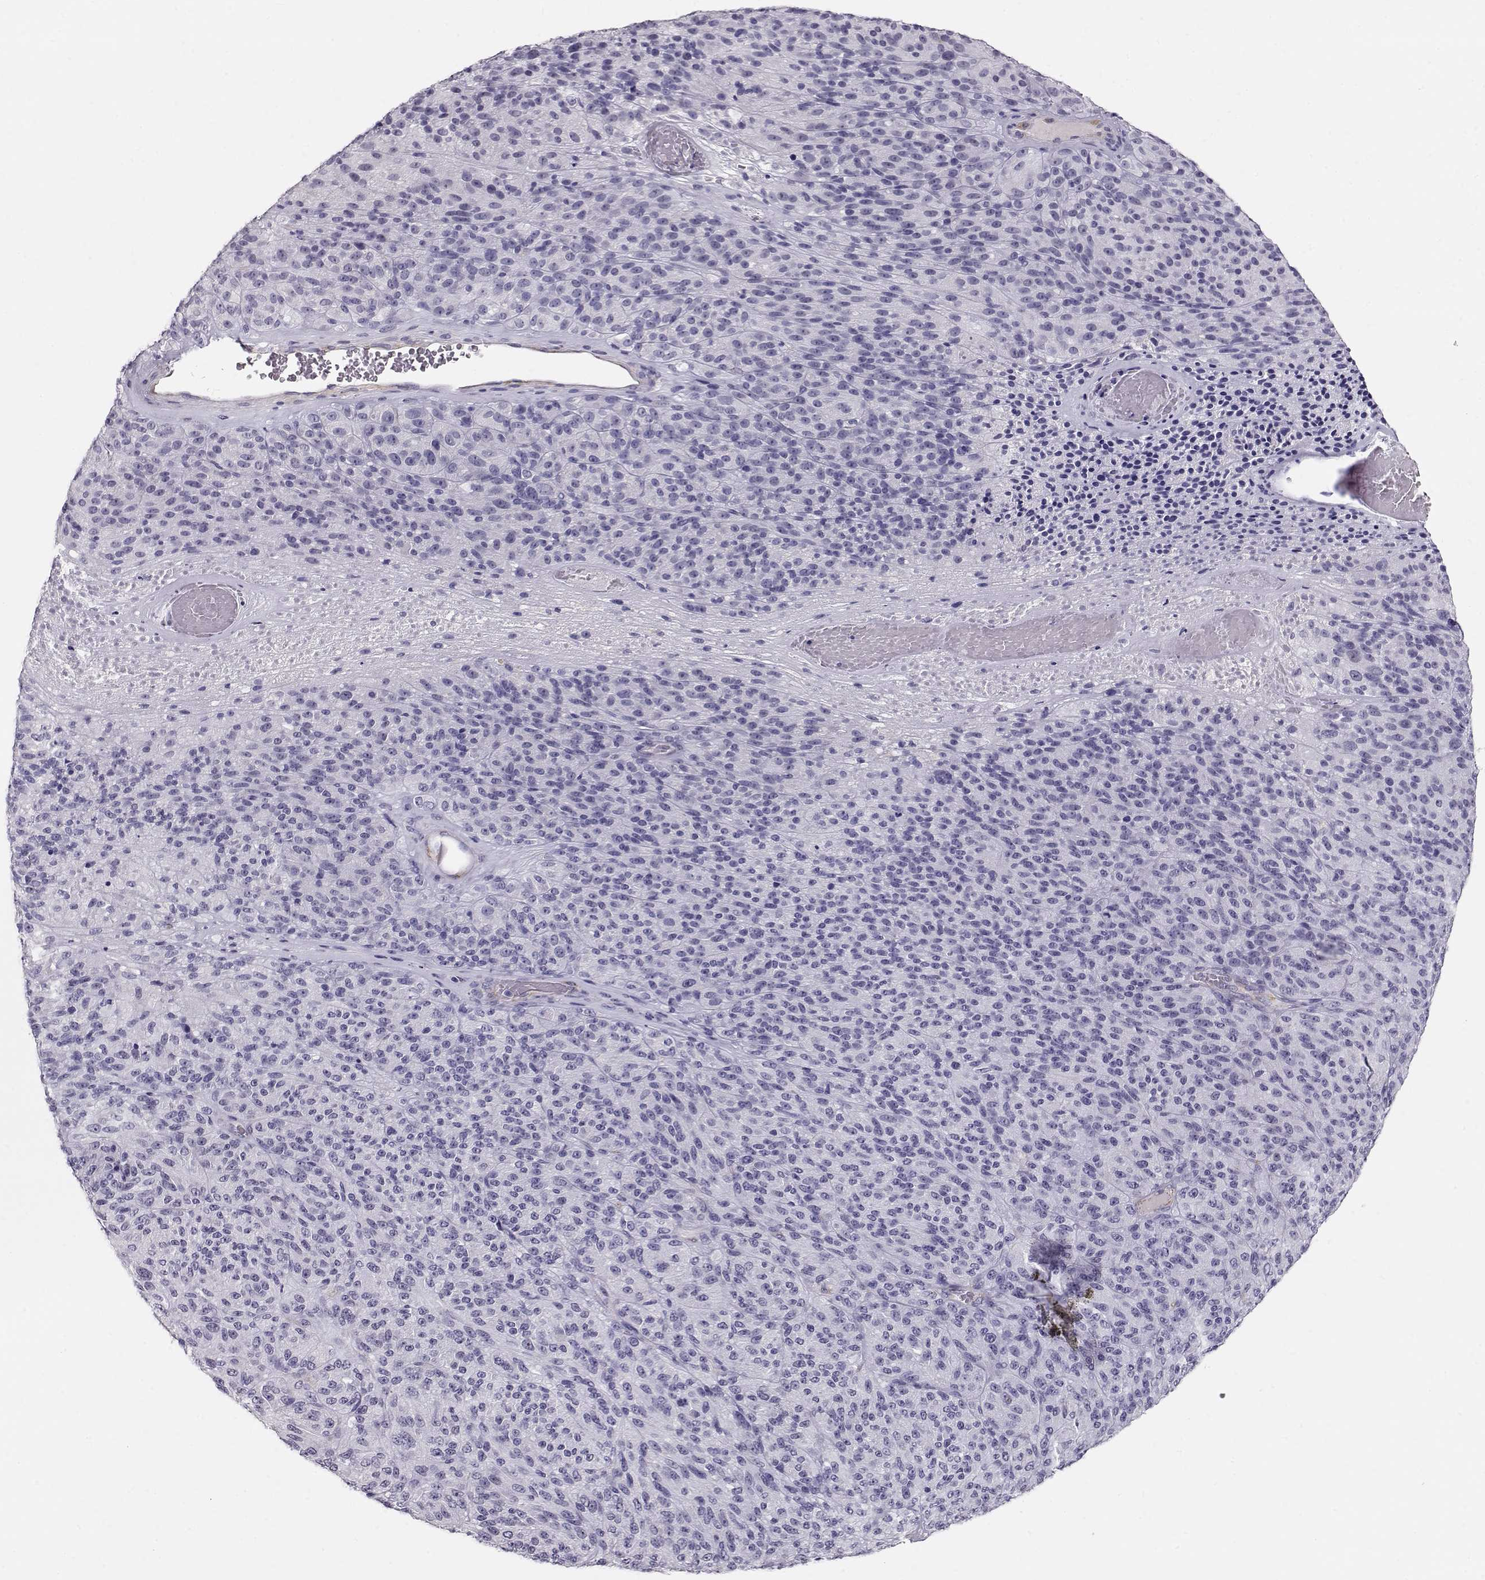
{"staining": {"intensity": "negative", "quantity": "none", "location": "none"}, "tissue": "melanoma", "cell_type": "Tumor cells", "image_type": "cancer", "snomed": [{"axis": "morphology", "description": "Malignant melanoma, Metastatic site"}, {"axis": "topography", "description": "Brain"}], "caption": "Human malignant melanoma (metastatic site) stained for a protein using immunohistochemistry (IHC) demonstrates no staining in tumor cells.", "gene": "RBM44", "patient": {"sex": "female", "age": 56}}